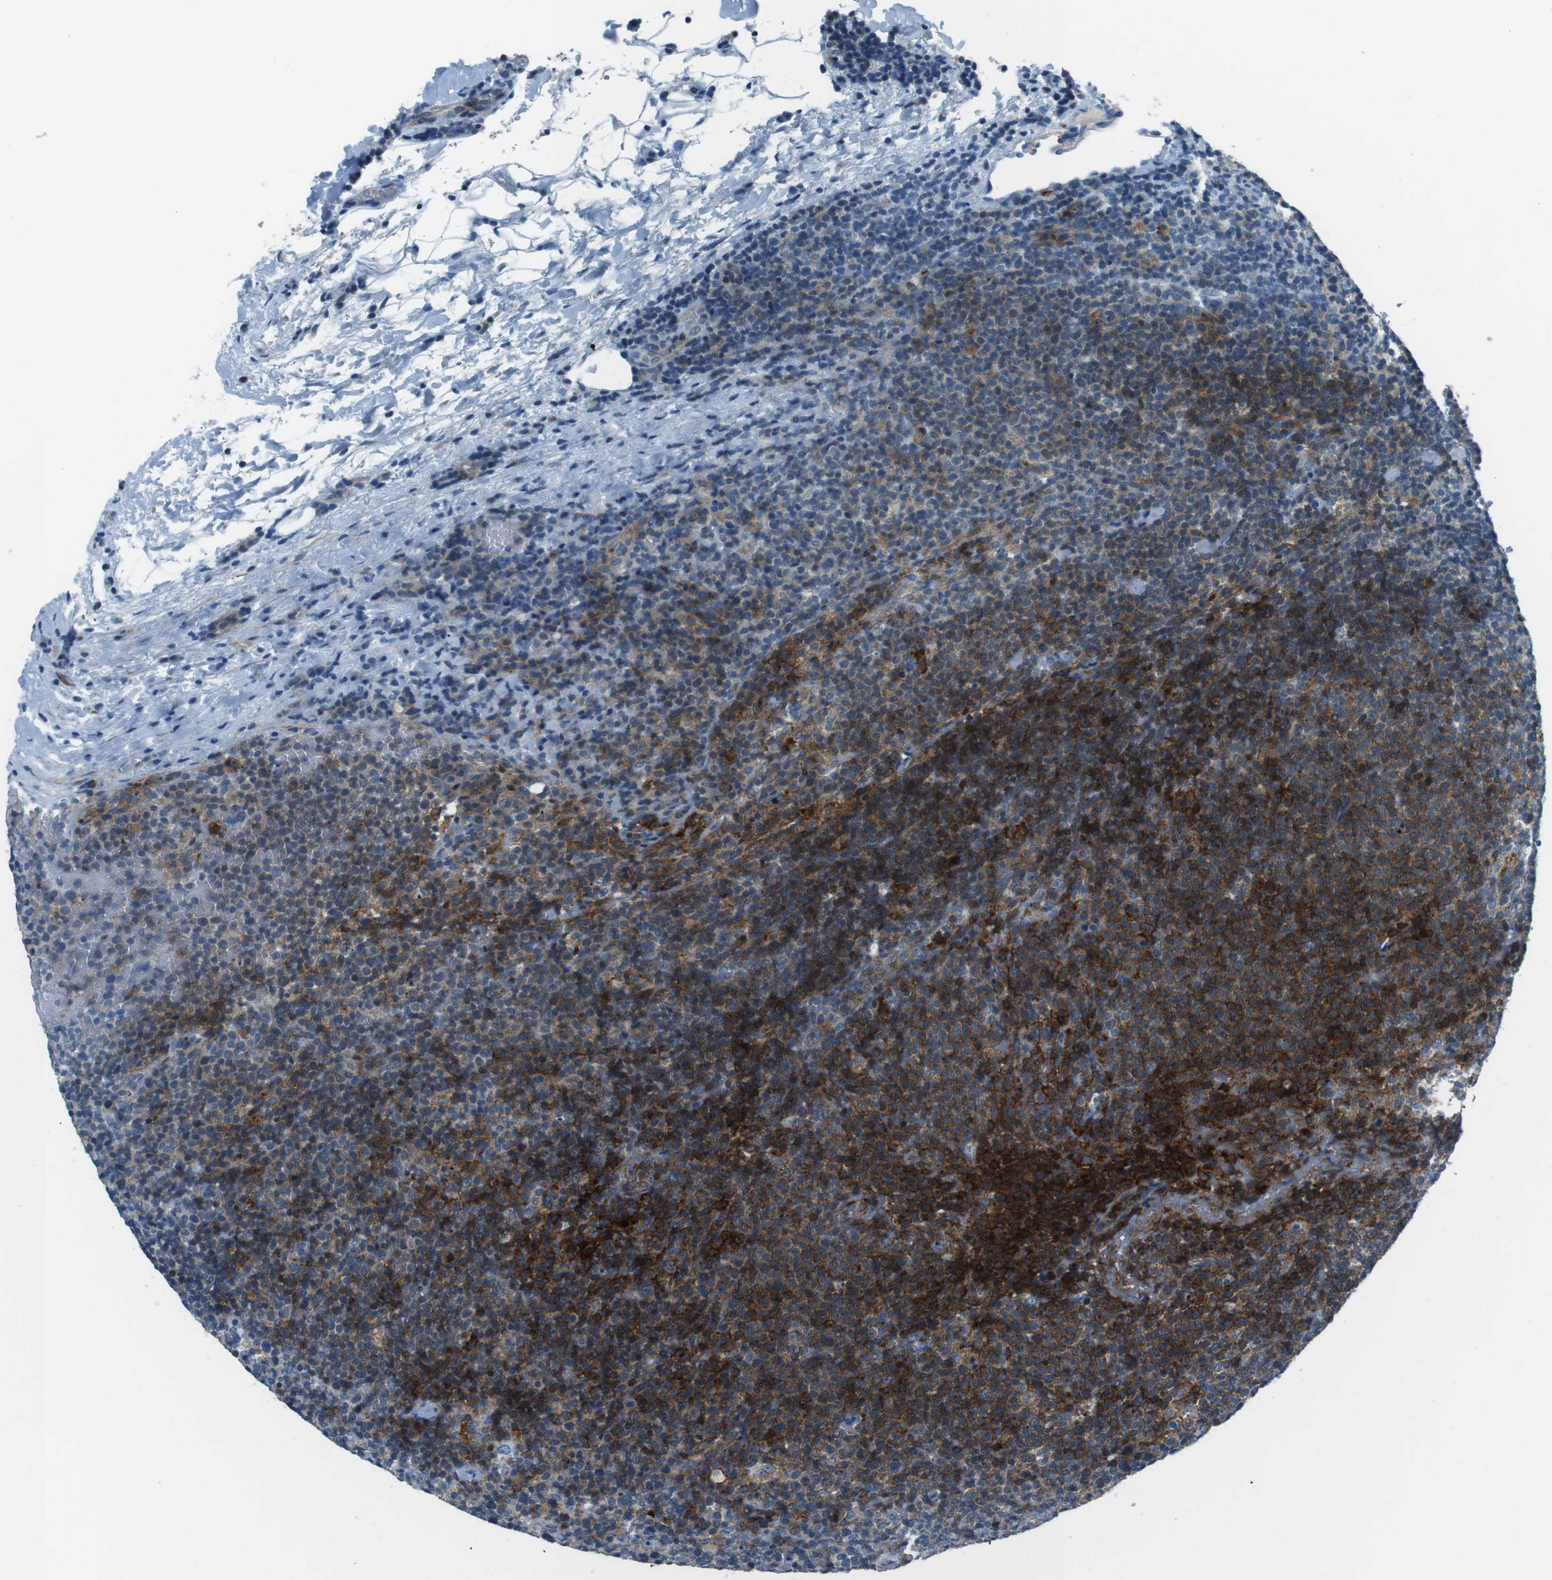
{"staining": {"intensity": "strong", "quantity": "25%-75%", "location": "cytoplasmic/membranous"}, "tissue": "lymphoma", "cell_type": "Tumor cells", "image_type": "cancer", "snomed": [{"axis": "morphology", "description": "Malignant lymphoma, non-Hodgkin's type, High grade"}, {"axis": "topography", "description": "Lymph node"}], "caption": "Lymphoma stained for a protein demonstrates strong cytoplasmic/membranous positivity in tumor cells.", "gene": "ARVCF", "patient": {"sex": "male", "age": 61}}